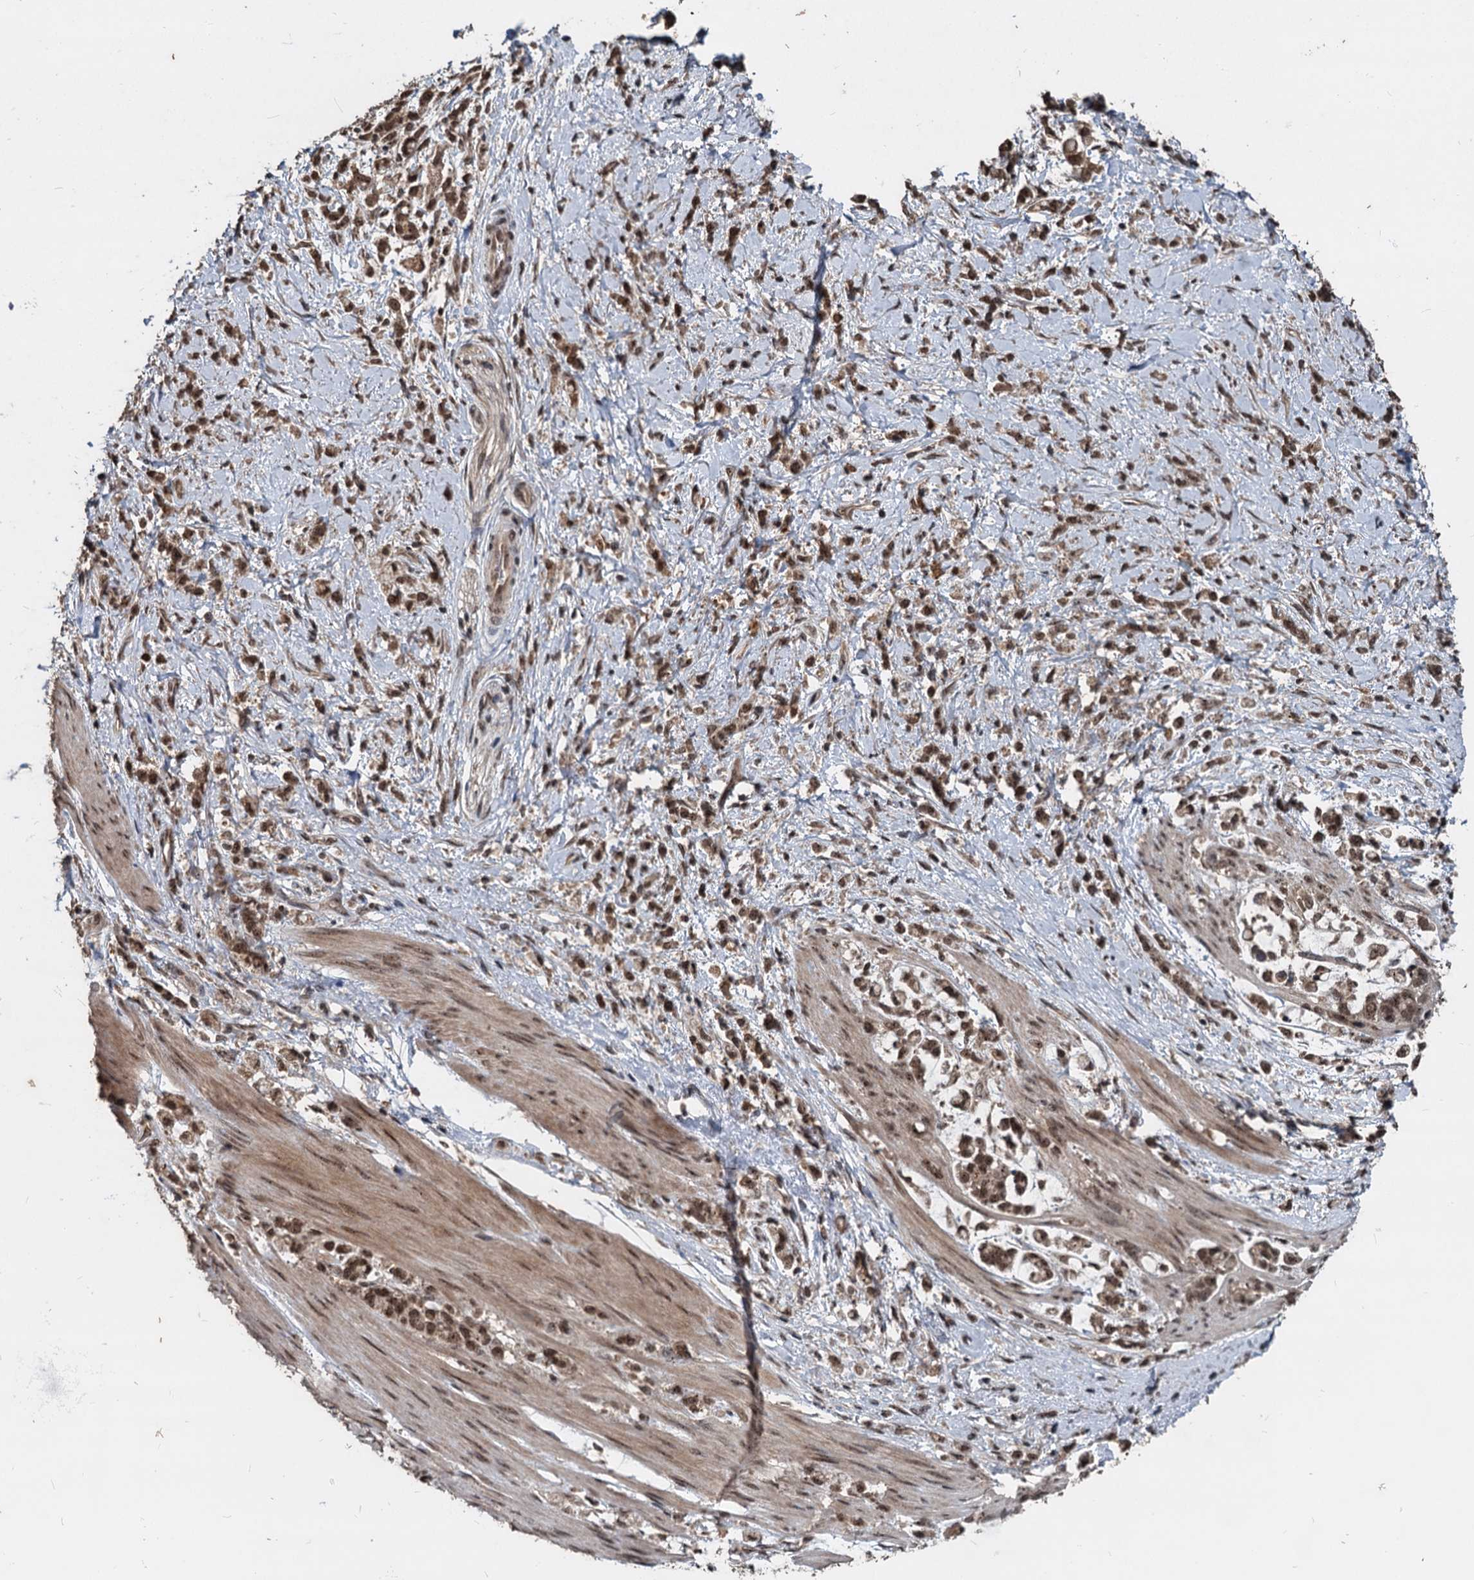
{"staining": {"intensity": "moderate", "quantity": ">75%", "location": "nuclear"}, "tissue": "stomach cancer", "cell_type": "Tumor cells", "image_type": "cancer", "snomed": [{"axis": "morphology", "description": "Adenocarcinoma, NOS"}, {"axis": "topography", "description": "Stomach"}], "caption": "Immunohistochemistry (IHC) photomicrograph of neoplastic tissue: stomach adenocarcinoma stained using immunohistochemistry demonstrates medium levels of moderate protein expression localized specifically in the nuclear of tumor cells, appearing as a nuclear brown color.", "gene": "FAM216B", "patient": {"sex": "female", "age": 60}}